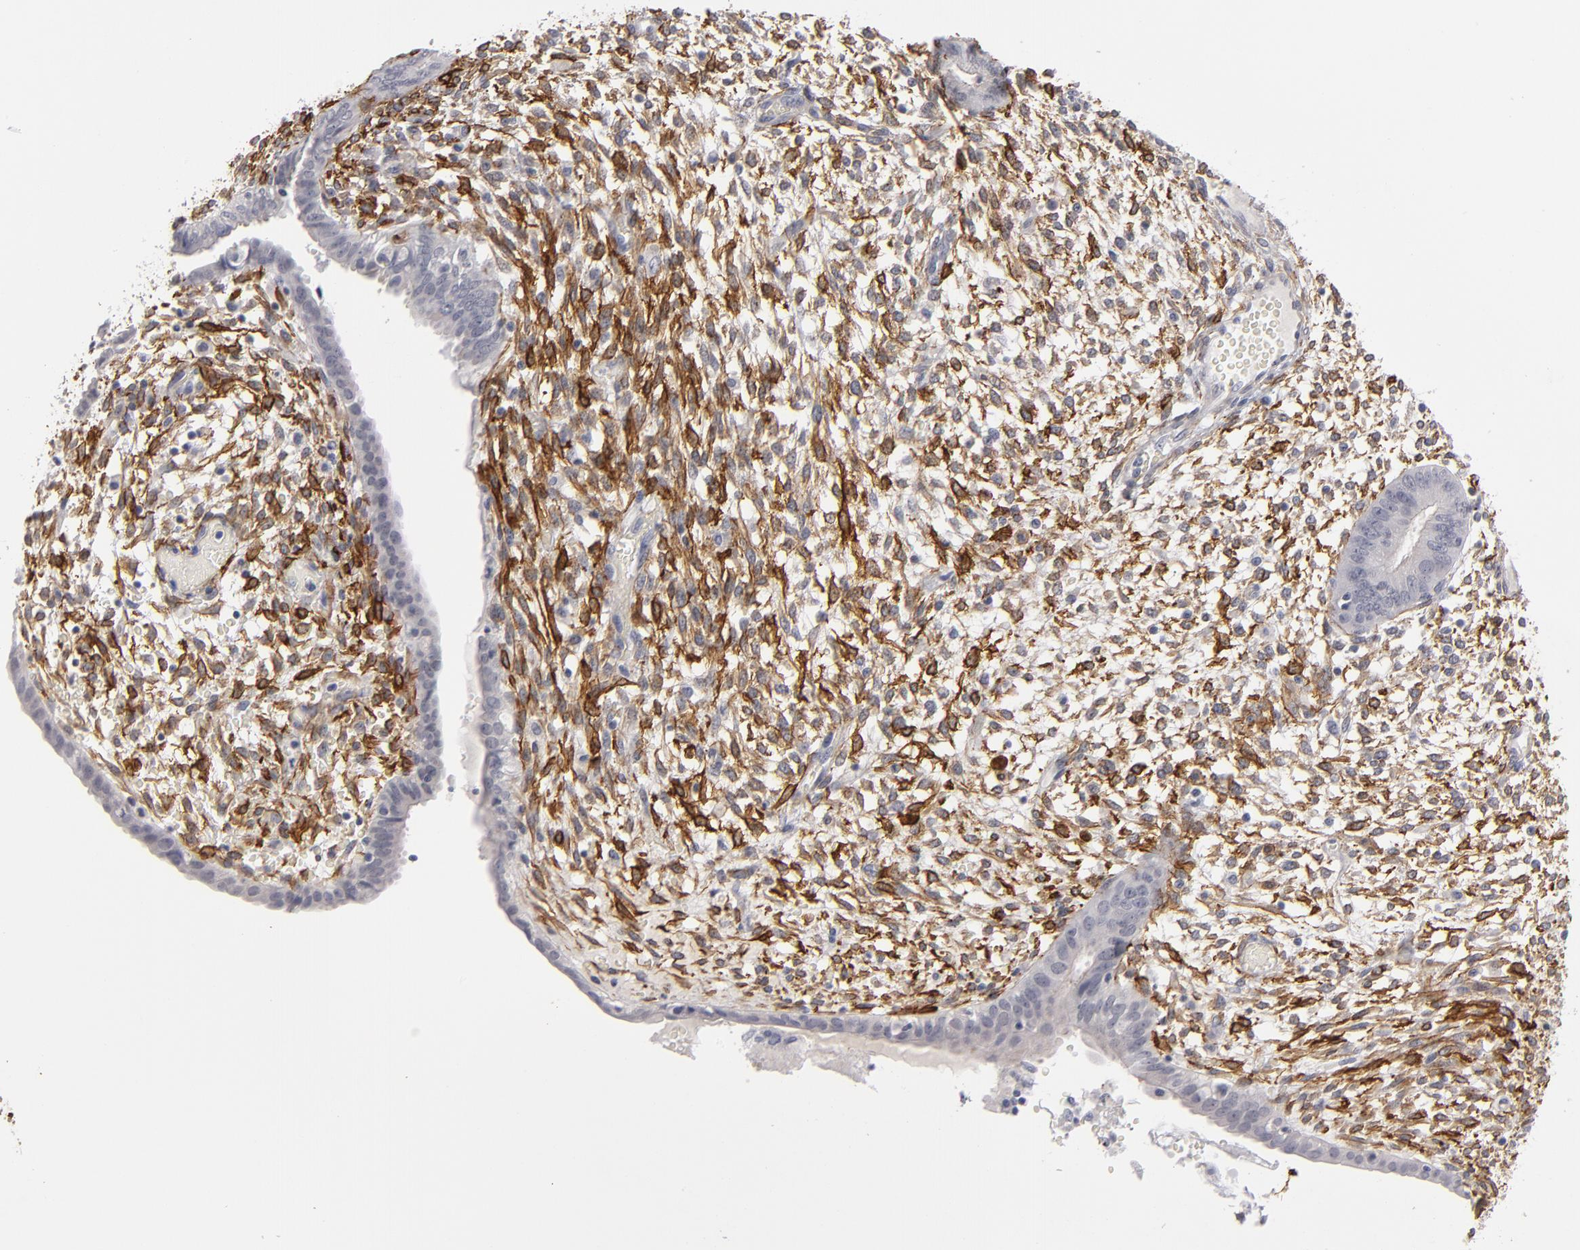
{"staining": {"intensity": "moderate", "quantity": ">75%", "location": "cytoplasmic/membranous"}, "tissue": "endometrium", "cell_type": "Cells in endometrial stroma", "image_type": "normal", "snomed": [{"axis": "morphology", "description": "Normal tissue, NOS"}, {"axis": "topography", "description": "Endometrium"}], "caption": "An immunohistochemistry photomicrograph of unremarkable tissue is shown. Protein staining in brown labels moderate cytoplasmic/membranous positivity in endometrium within cells in endometrial stroma.", "gene": "KIAA1210", "patient": {"sex": "female", "age": 42}}